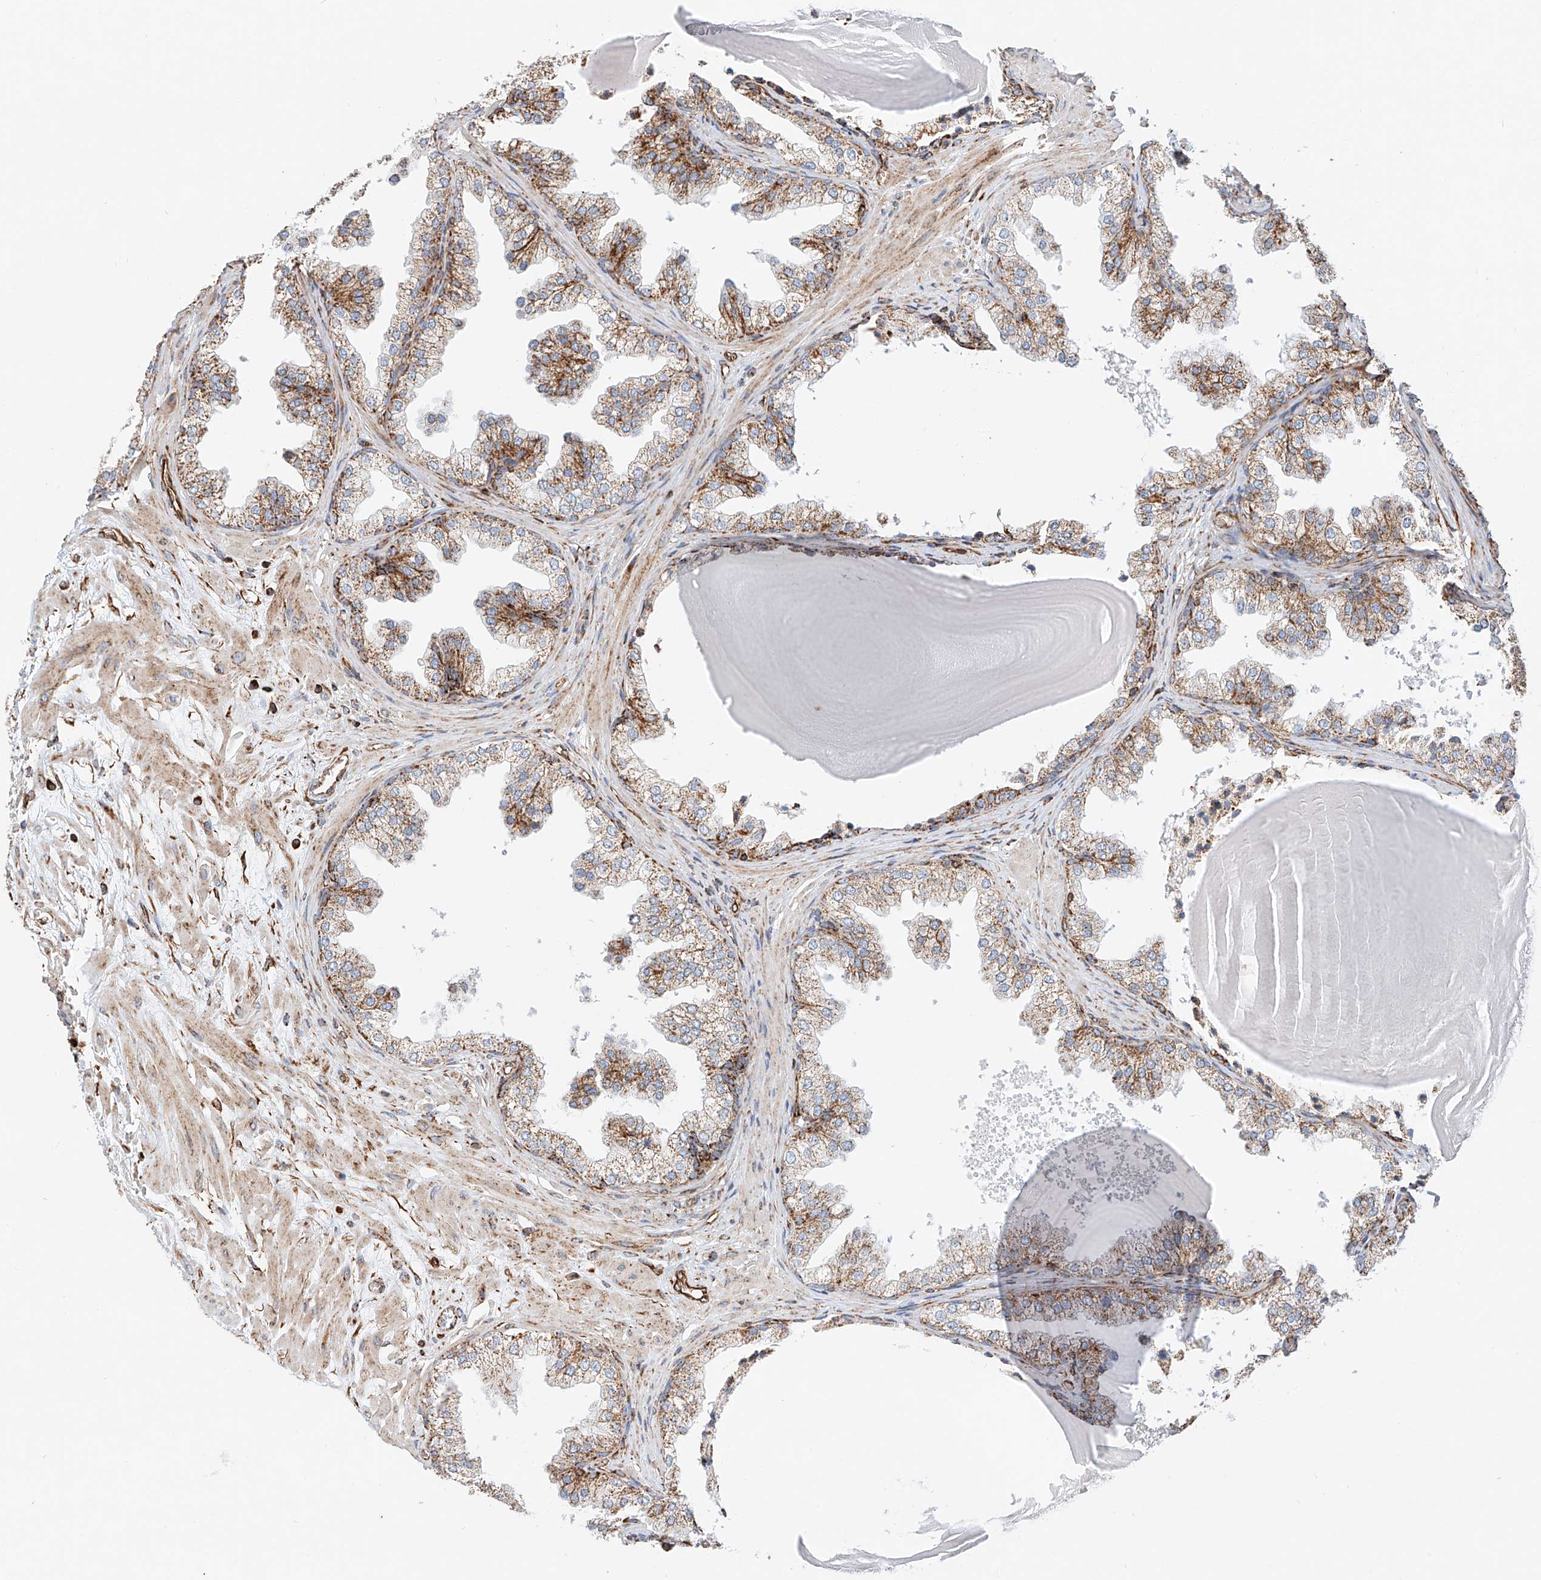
{"staining": {"intensity": "moderate", "quantity": ">75%", "location": "cytoplasmic/membranous"}, "tissue": "prostate", "cell_type": "Glandular cells", "image_type": "normal", "snomed": [{"axis": "morphology", "description": "Normal tissue, NOS"}, {"axis": "topography", "description": "Prostate"}], "caption": "Protein expression analysis of normal prostate displays moderate cytoplasmic/membranous positivity in approximately >75% of glandular cells. Immunohistochemistry stains the protein in brown and the nuclei are stained blue.", "gene": "NDUFV3", "patient": {"sex": "male", "age": 48}}